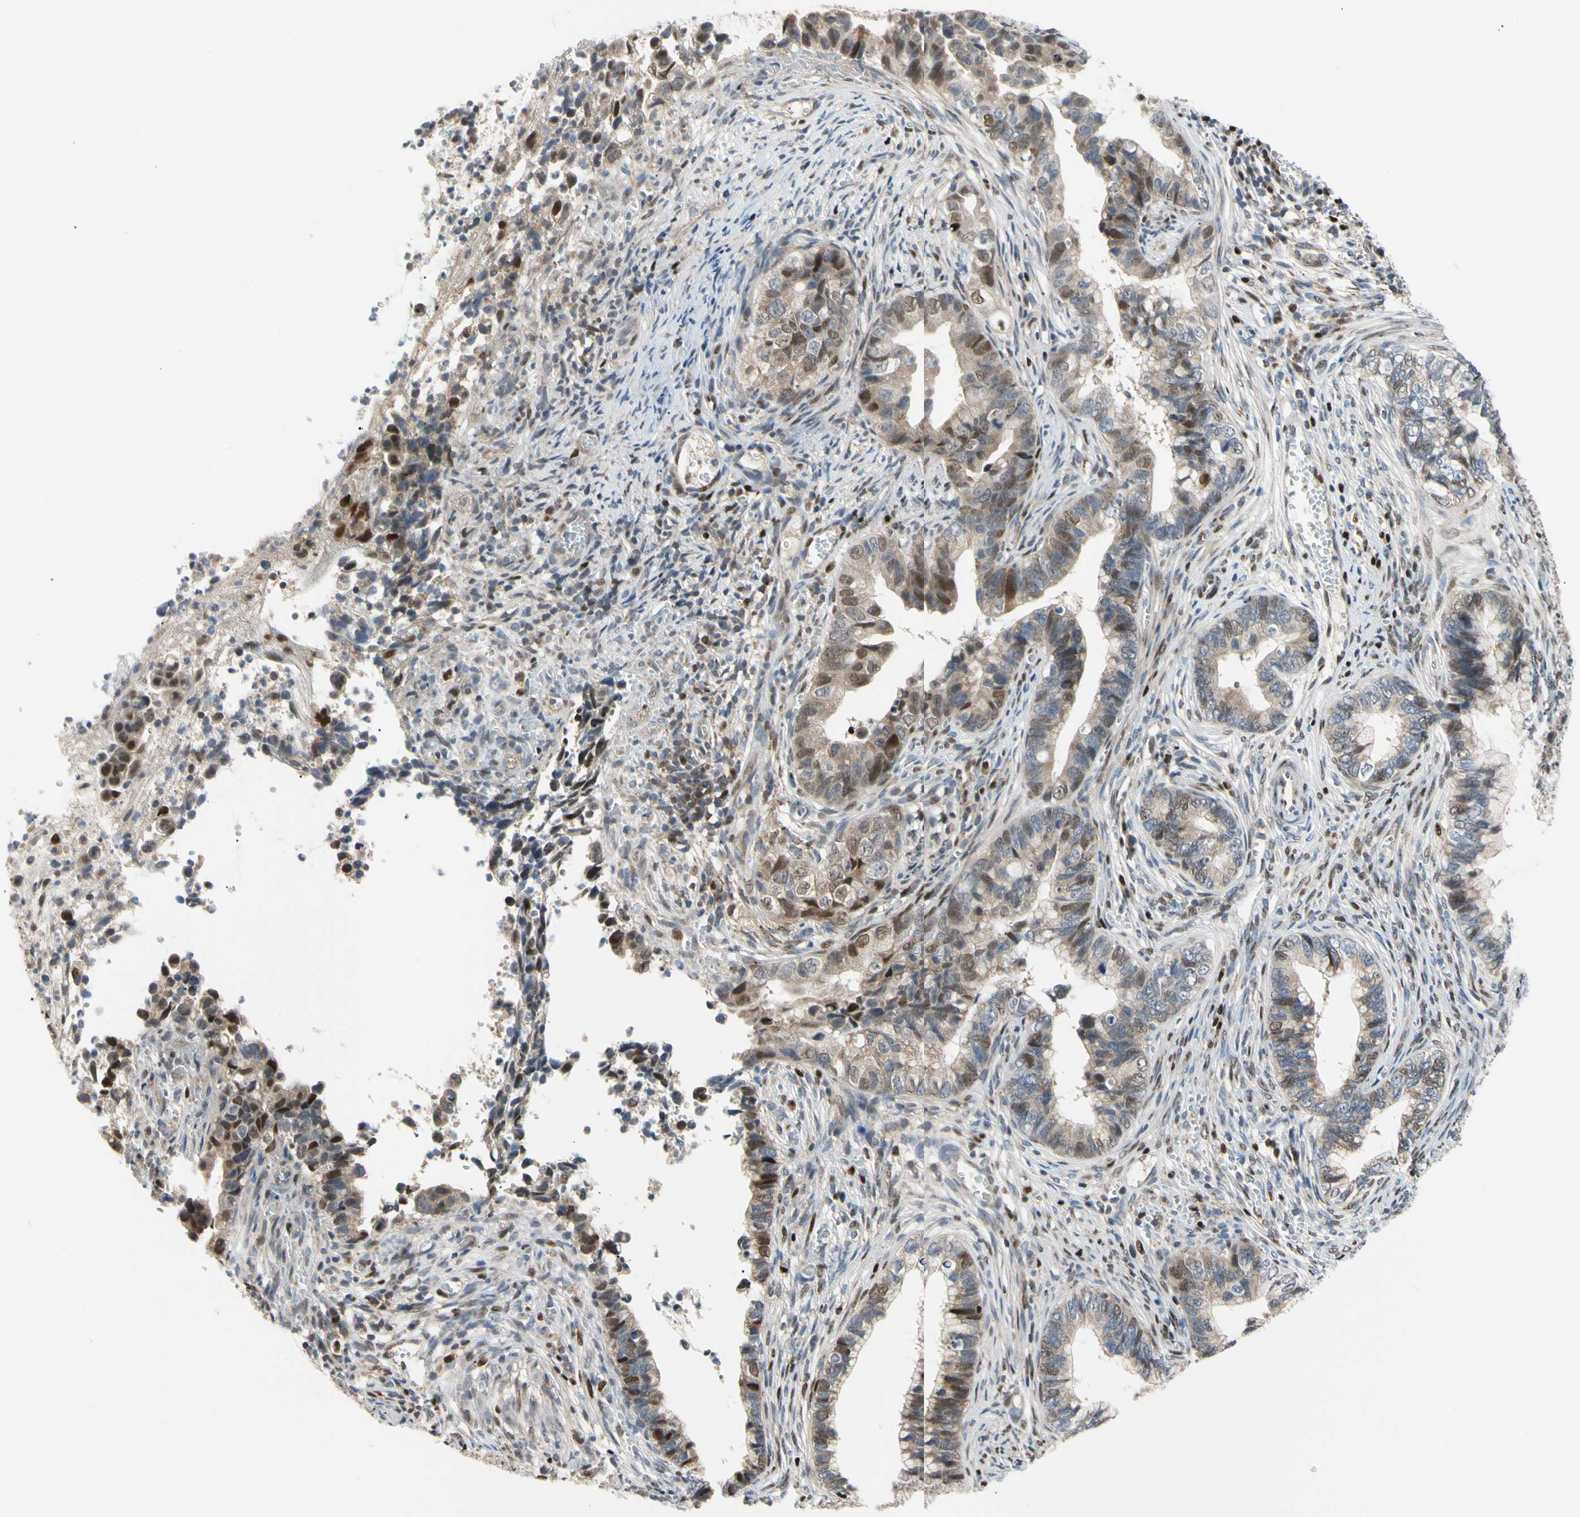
{"staining": {"intensity": "moderate", "quantity": "<25%", "location": "nuclear"}, "tissue": "cervical cancer", "cell_type": "Tumor cells", "image_type": "cancer", "snomed": [{"axis": "morphology", "description": "Adenocarcinoma, NOS"}, {"axis": "topography", "description": "Cervix"}], "caption": "Adenocarcinoma (cervical) stained with a brown dye displays moderate nuclear positive positivity in about <25% of tumor cells.", "gene": "E2F1", "patient": {"sex": "female", "age": 44}}